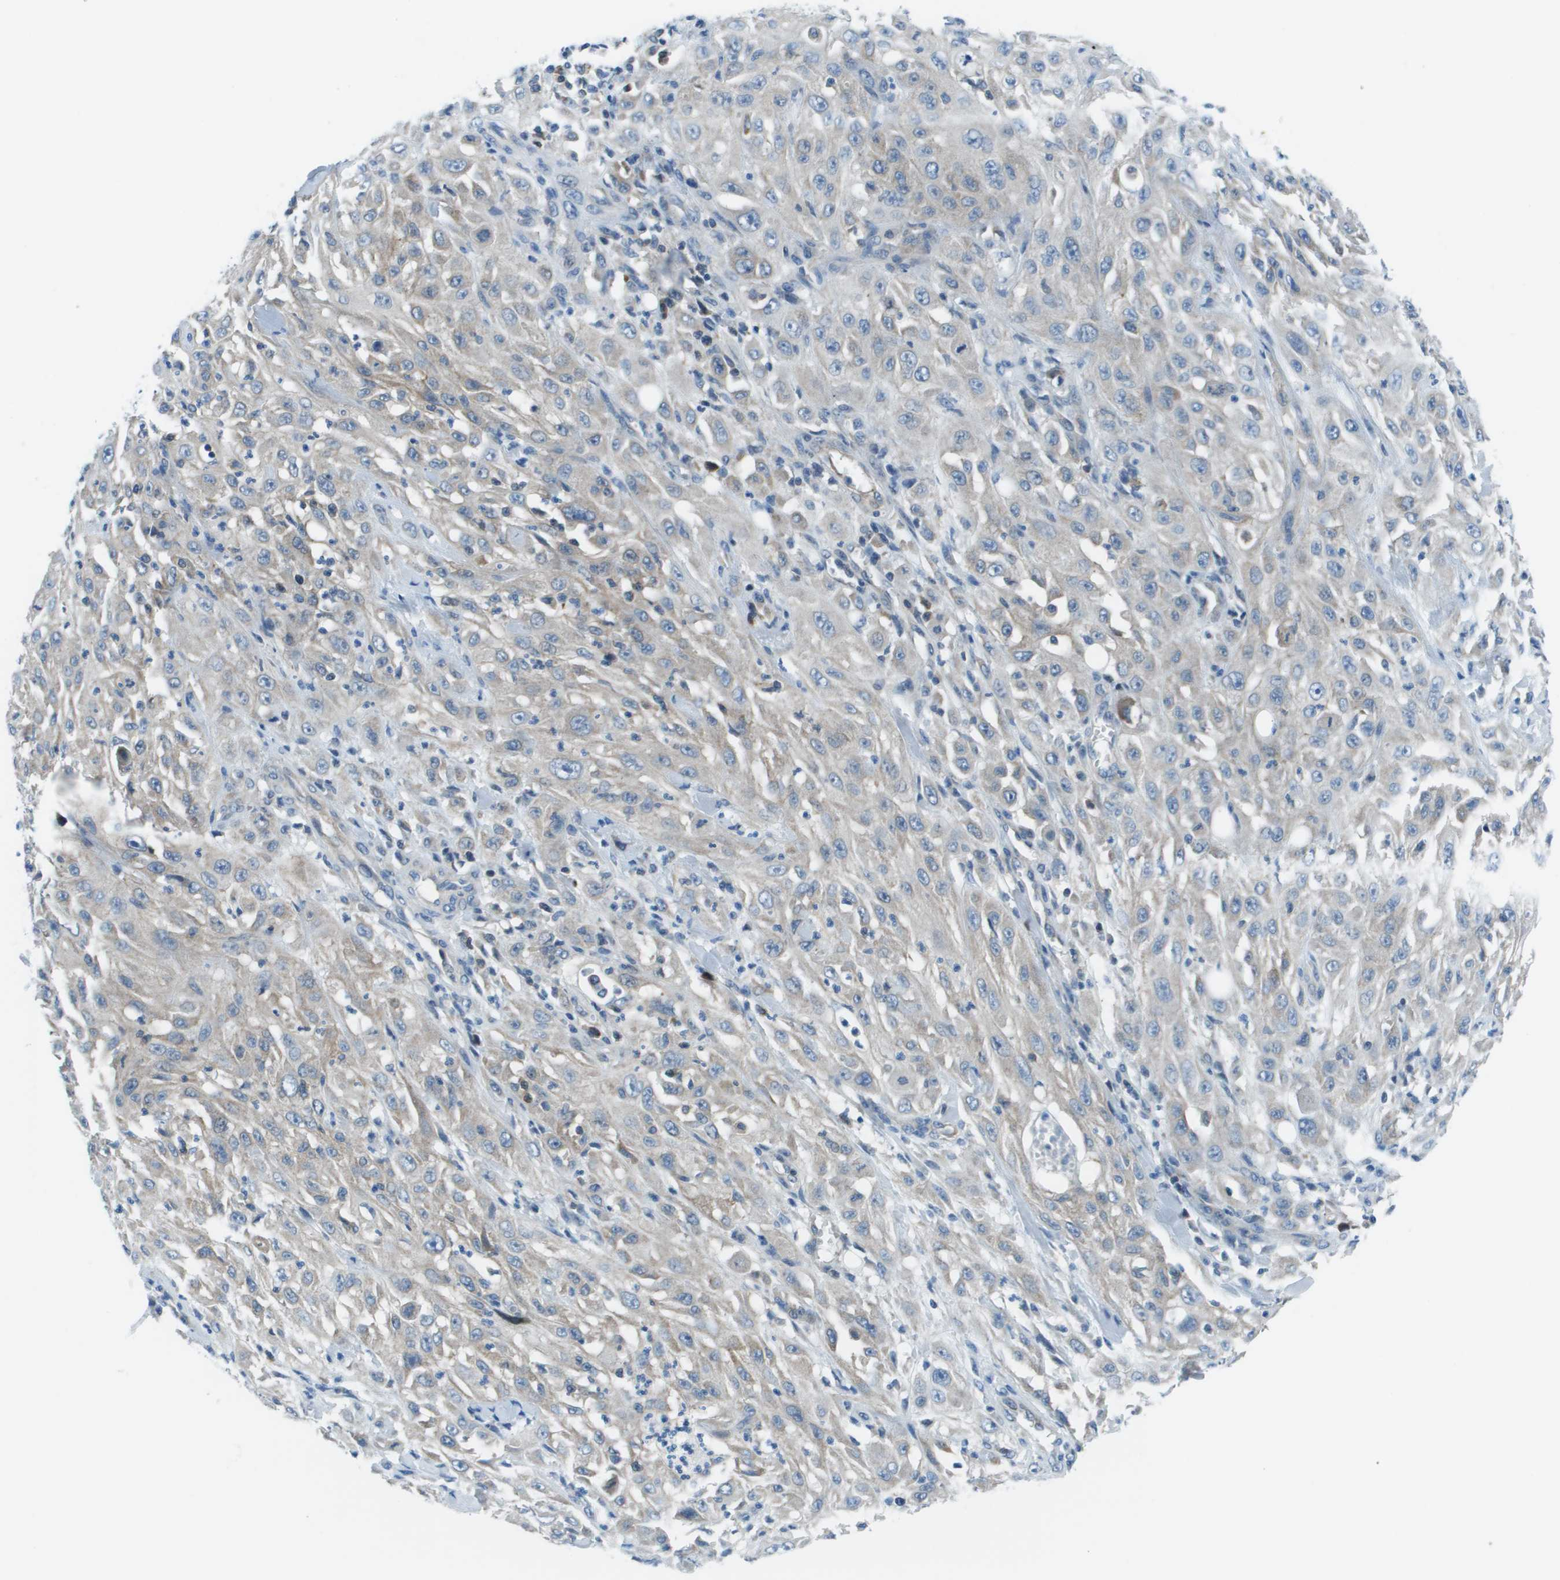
{"staining": {"intensity": "weak", "quantity": "<25%", "location": "cytoplasmic/membranous"}, "tissue": "skin cancer", "cell_type": "Tumor cells", "image_type": "cancer", "snomed": [{"axis": "morphology", "description": "Squamous cell carcinoma, NOS"}, {"axis": "morphology", "description": "Squamous cell carcinoma, metastatic, NOS"}, {"axis": "topography", "description": "Skin"}, {"axis": "topography", "description": "Lymph node"}], "caption": "The IHC micrograph has no significant expression in tumor cells of skin cancer (metastatic squamous cell carcinoma) tissue. Nuclei are stained in blue.", "gene": "STIP1", "patient": {"sex": "male", "age": 75}}